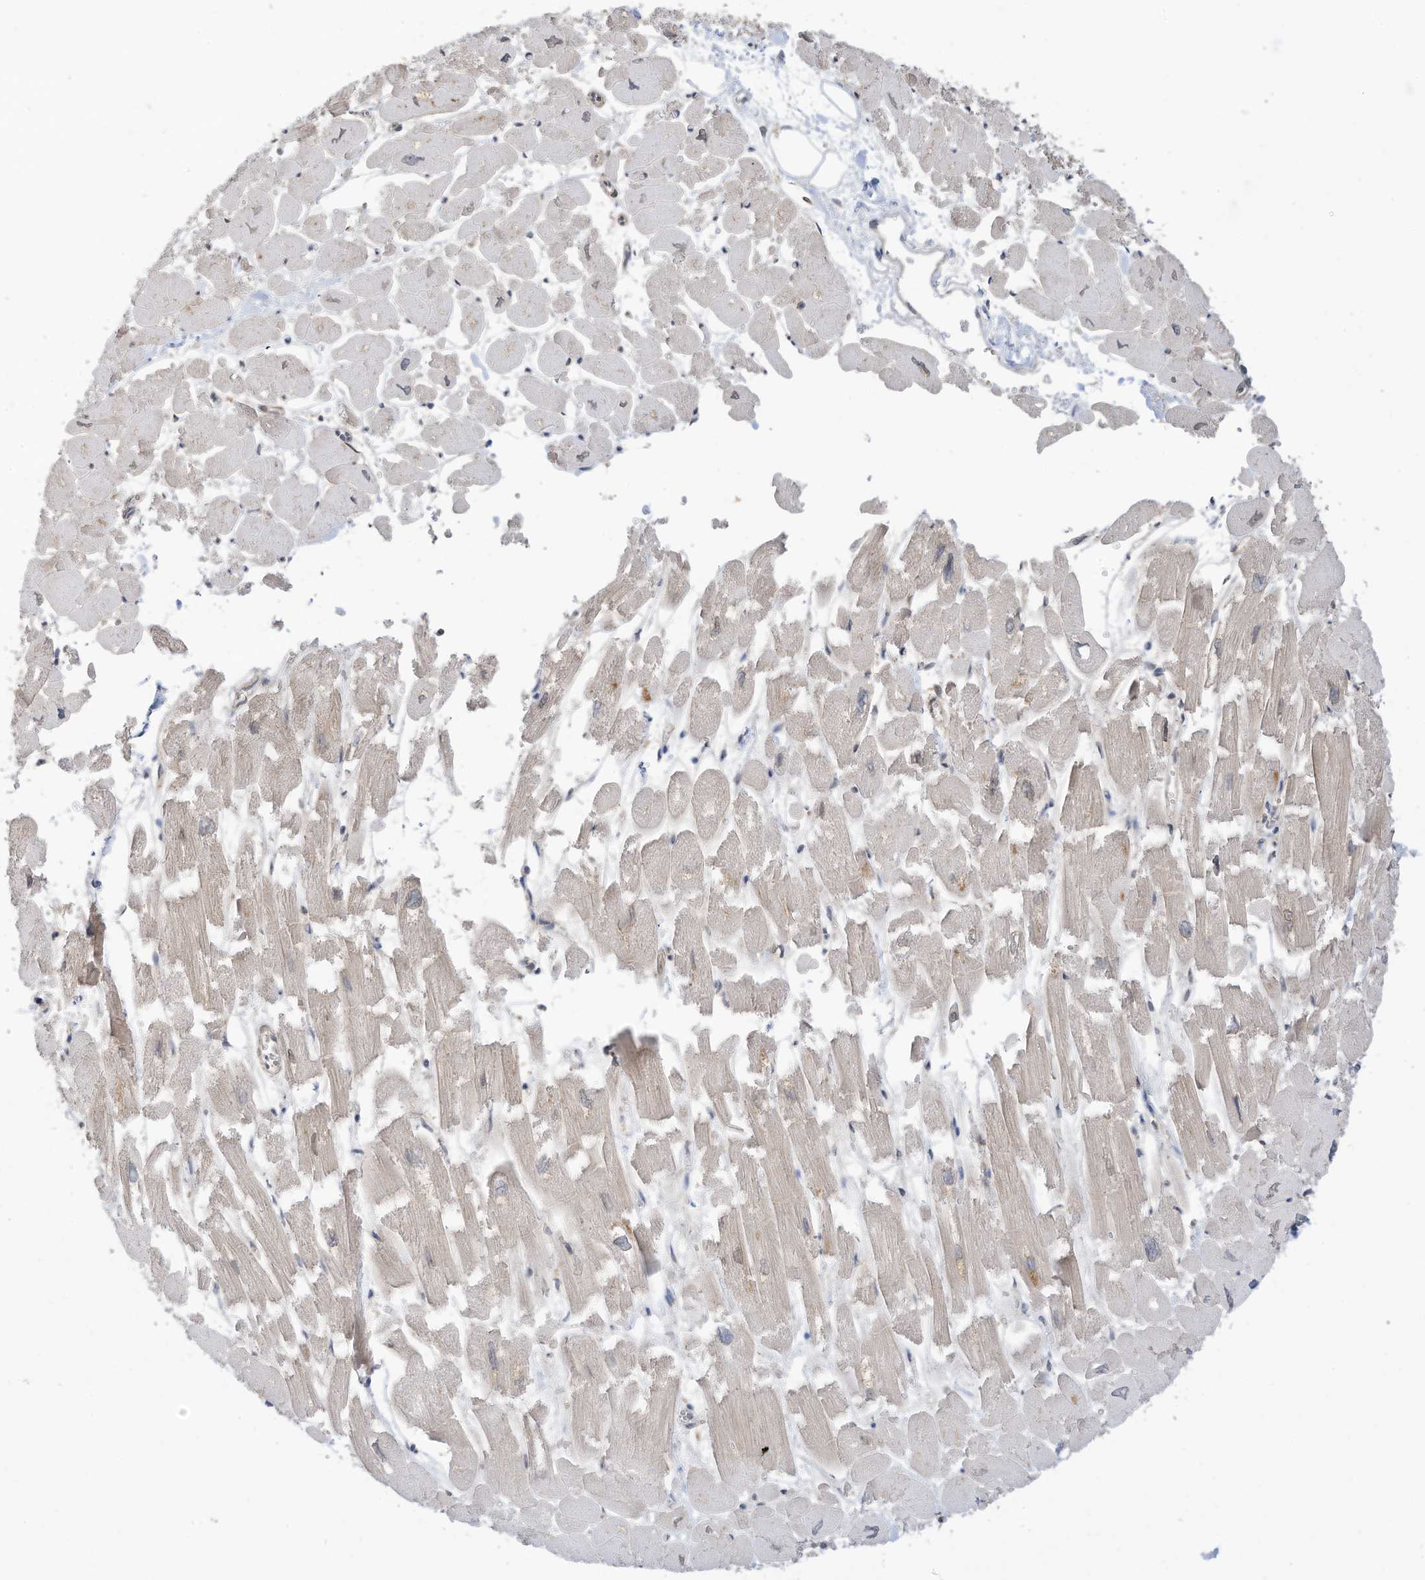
{"staining": {"intensity": "negative", "quantity": "none", "location": "none"}, "tissue": "heart muscle", "cell_type": "Cardiomyocytes", "image_type": "normal", "snomed": [{"axis": "morphology", "description": "Normal tissue, NOS"}, {"axis": "topography", "description": "Heart"}], "caption": "Histopathology image shows no significant protein positivity in cardiomyocytes of normal heart muscle. (Stains: DAB immunohistochemistry (IHC) with hematoxylin counter stain, Microscopy: brightfield microscopy at high magnification).", "gene": "REC8", "patient": {"sex": "male", "age": 54}}